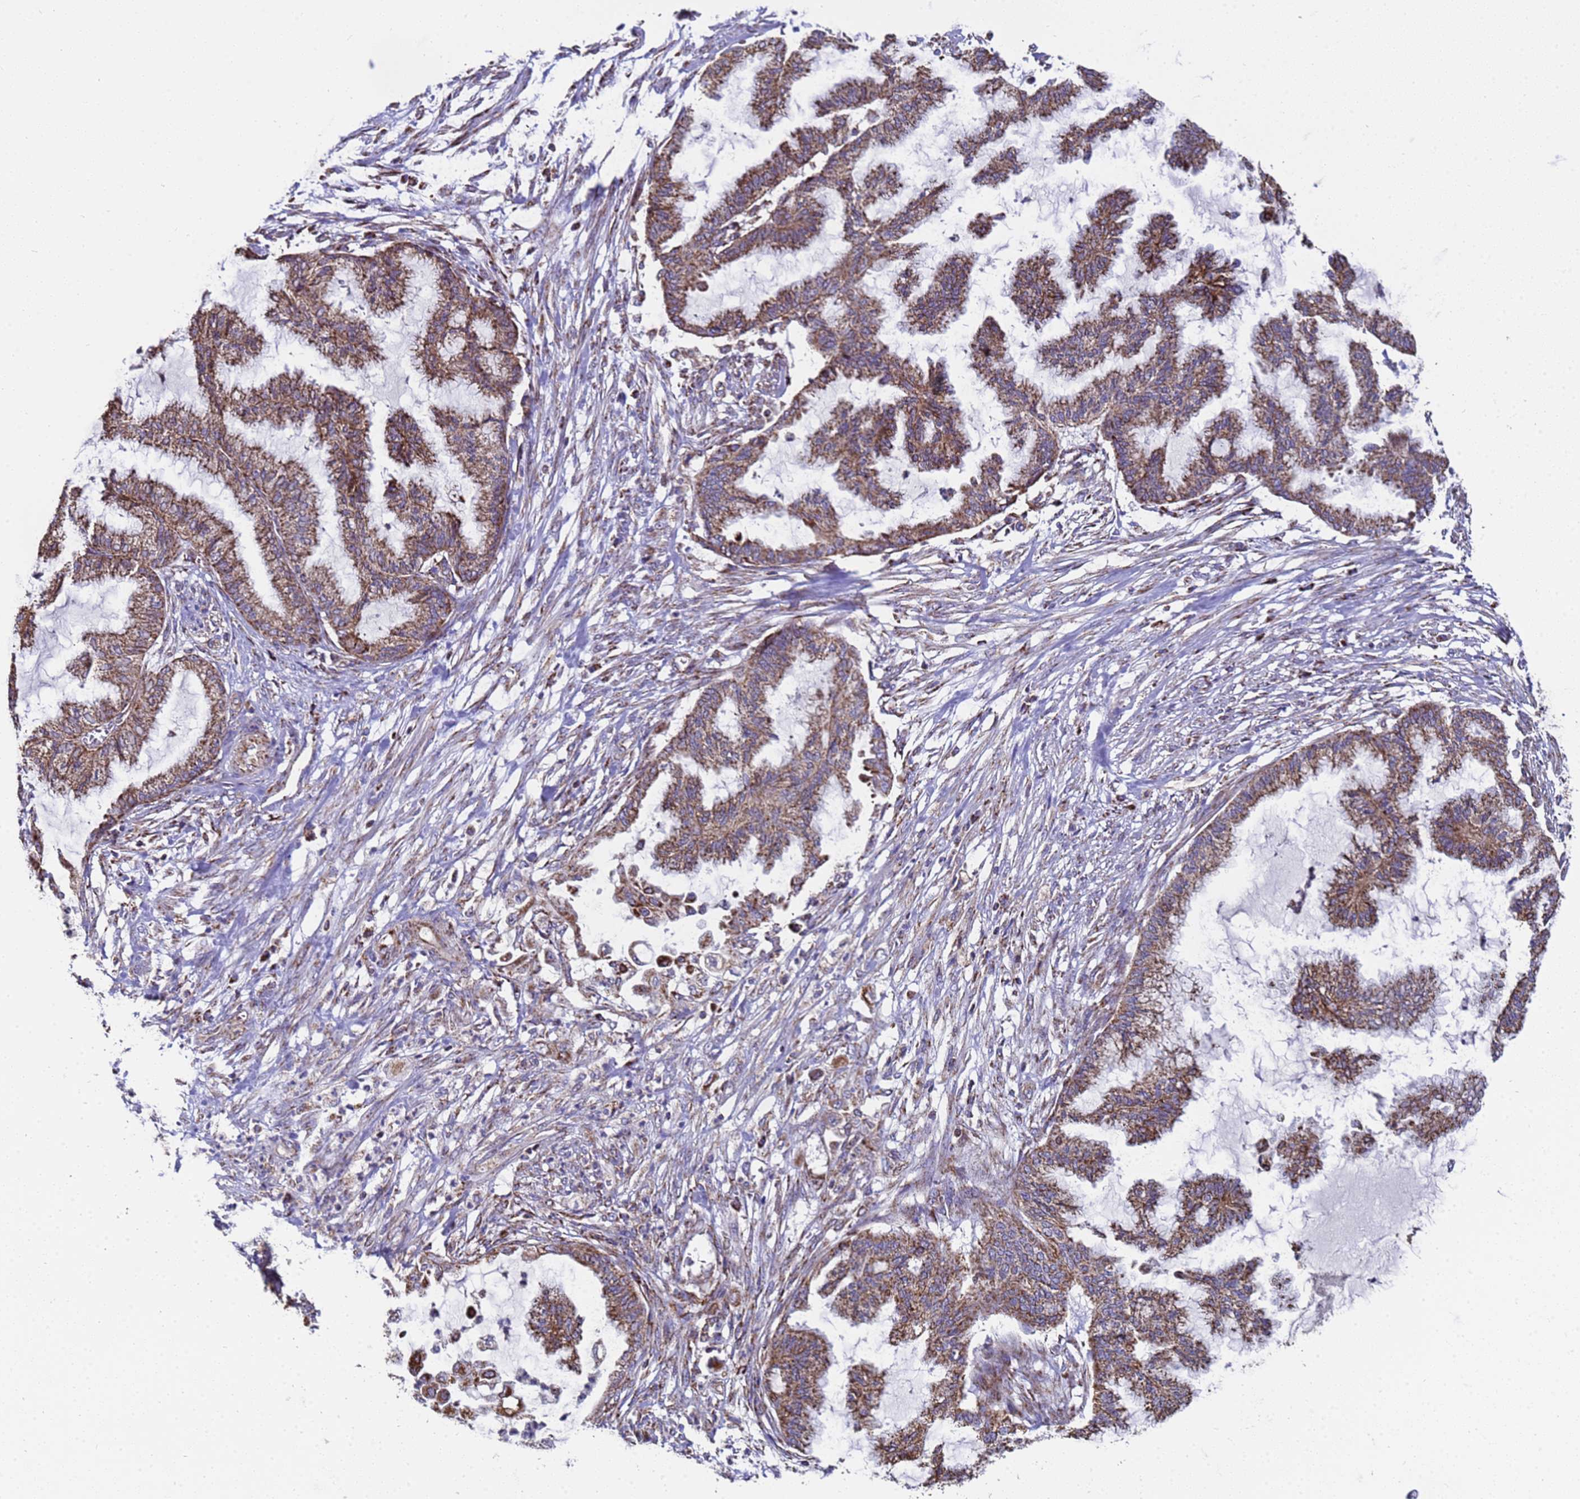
{"staining": {"intensity": "moderate", "quantity": ">75%", "location": "cytoplasmic/membranous"}, "tissue": "endometrial cancer", "cell_type": "Tumor cells", "image_type": "cancer", "snomed": [{"axis": "morphology", "description": "Adenocarcinoma, NOS"}, {"axis": "topography", "description": "Endometrium"}], "caption": "Immunohistochemical staining of endometrial adenocarcinoma exhibits medium levels of moderate cytoplasmic/membranous protein positivity in about >75% of tumor cells.", "gene": "MRPS12", "patient": {"sex": "female", "age": 86}}